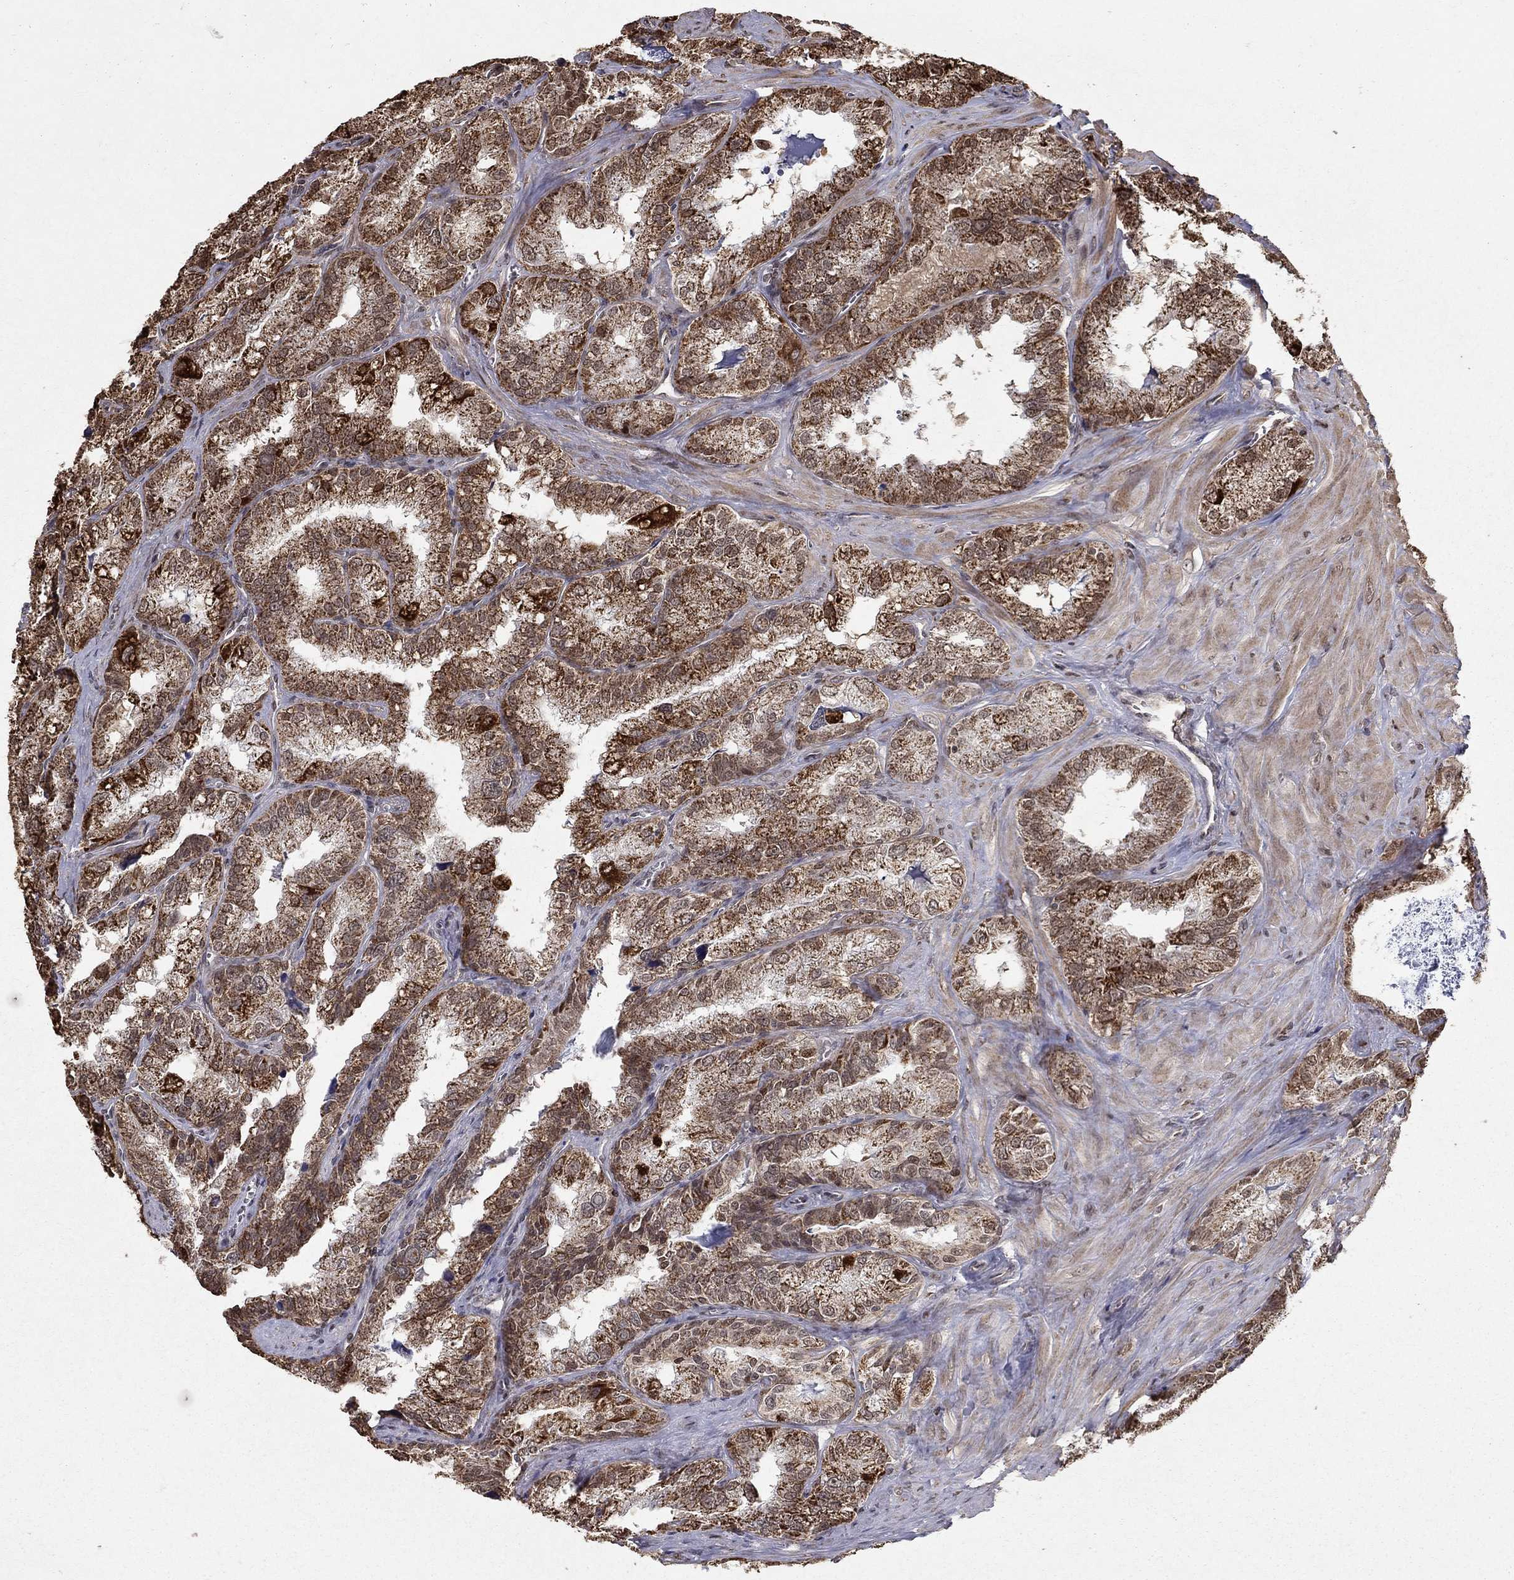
{"staining": {"intensity": "strong", "quantity": ">75%", "location": "cytoplasmic/membranous"}, "tissue": "seminal vesicle", "cell_type": "Glandular cells", "image_type": "normal", "snomed": [{"axis": "morphology", "description": "Normal tissue, NOS"}, {"axis": "topography", "description": "Seminal veicle"}], "caption": "DAB immunohistochemical staining of benign seminal vesicle shows strong cytoplasmic/membranous protein positivity in approximately >75% of glandular cells.", "gene": "ACOT13", "patient": {"sex": "male", "age": 57}}